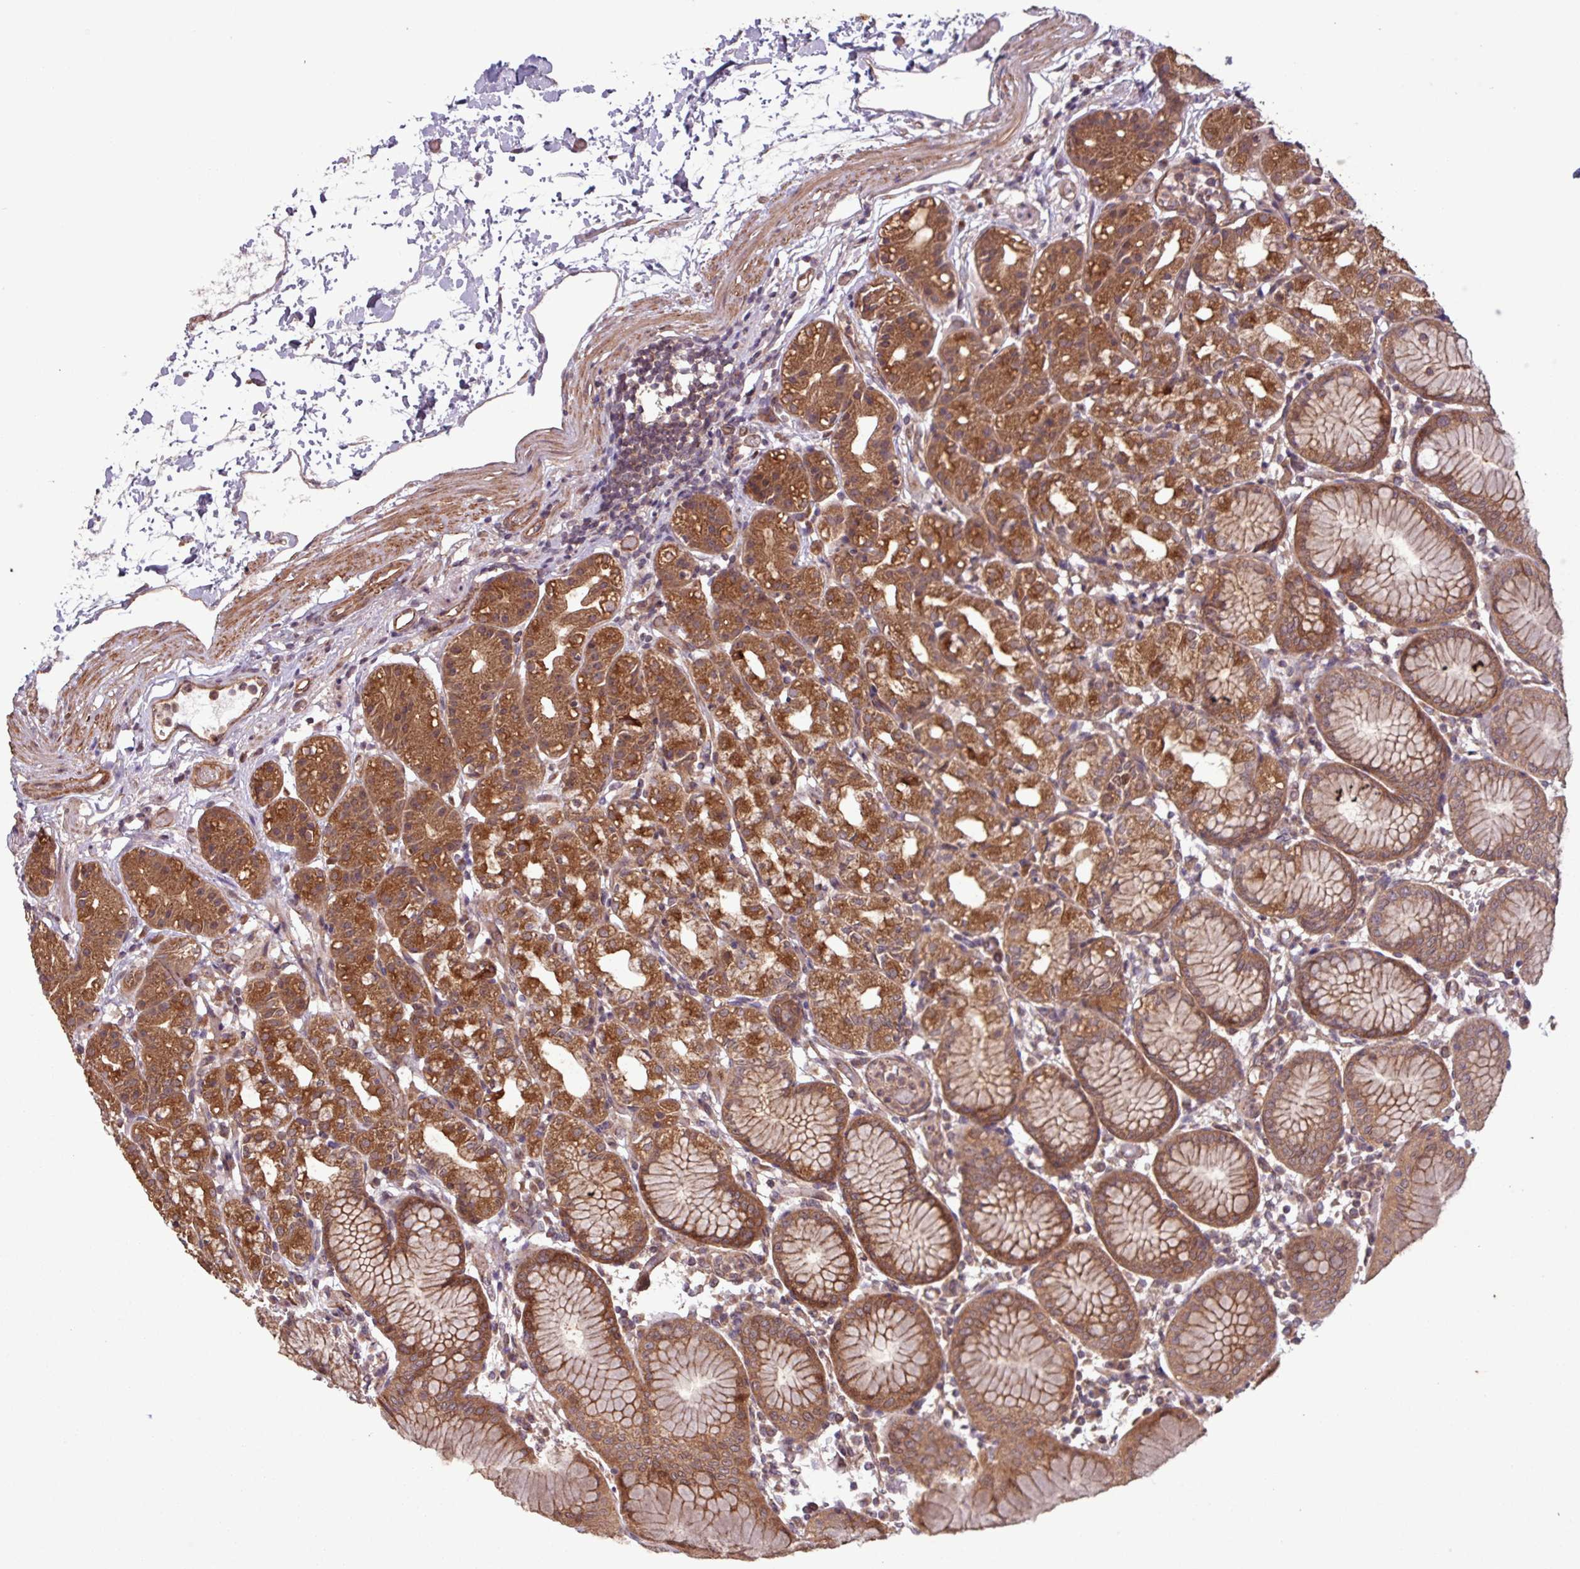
{"staining": {"intensity": "strong", "quantity": ">75%", "location": "cytoplasmic/membranous"}, "tissue": "stomach", "cell_type": "Glandular cells", "image_type": "normal", "snomed": [{"axis": "morphology", "description": "Normal tissue, NOS"}, {"axis": "topography", "description": "Stomach"}], "caption": "A brown stain highlights strong cytoplasmic/membranous positivity of a protein in glandular cells of unremarkable human stomach. The staining was performed using DAB, with brown indicating positive protein expression. Nuclei are stained blue with hematoxylin.", "gene": "TRABD2A", "patient": {"sex": "female", "age": 57}}